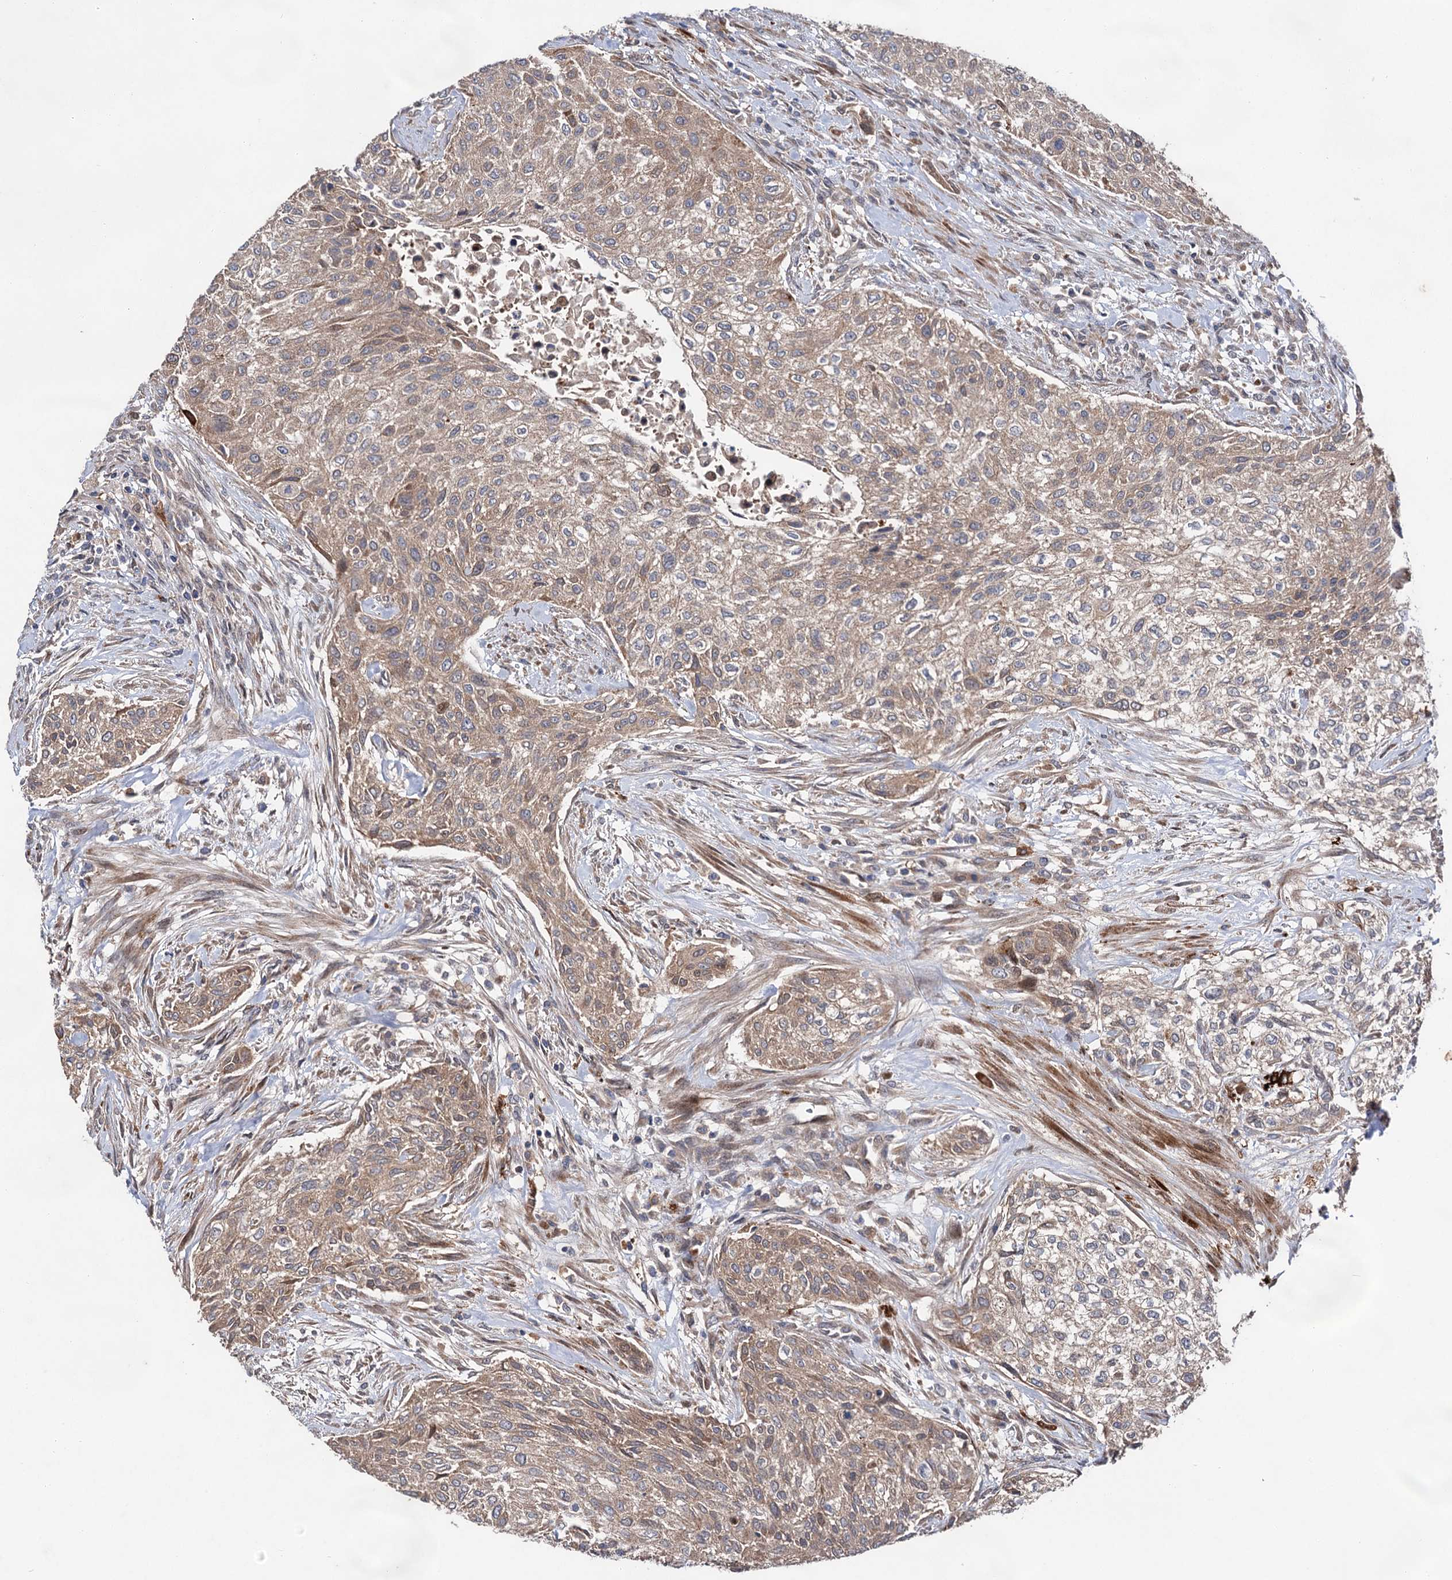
{"staining": {"intensity": "weak", "quantity": ">75%", "location": "cytoplasmic/membranous"}, "tissue": "urothelial cancer", "cell_type": "Tumor cells", "image_type": "cancer", "snomed": [{"axis": "morphology", "description": "Normal tissue, NOS"}, {"axis": "morphology", "description": "Urothelial carcinoma, NOS"}, {"axis": "topography", "description": "Urinary bladder"}, {"axis": "topography", "description": "Peripheral nerve tissue"}], "caption": "A histopathology image of human urothelial cancer stained for a protein reveals weak cytoplasmic/membranous brown staining in tumor cells.", "gene": "NAA25", "patient": {"sex": "male", "age": 35}}